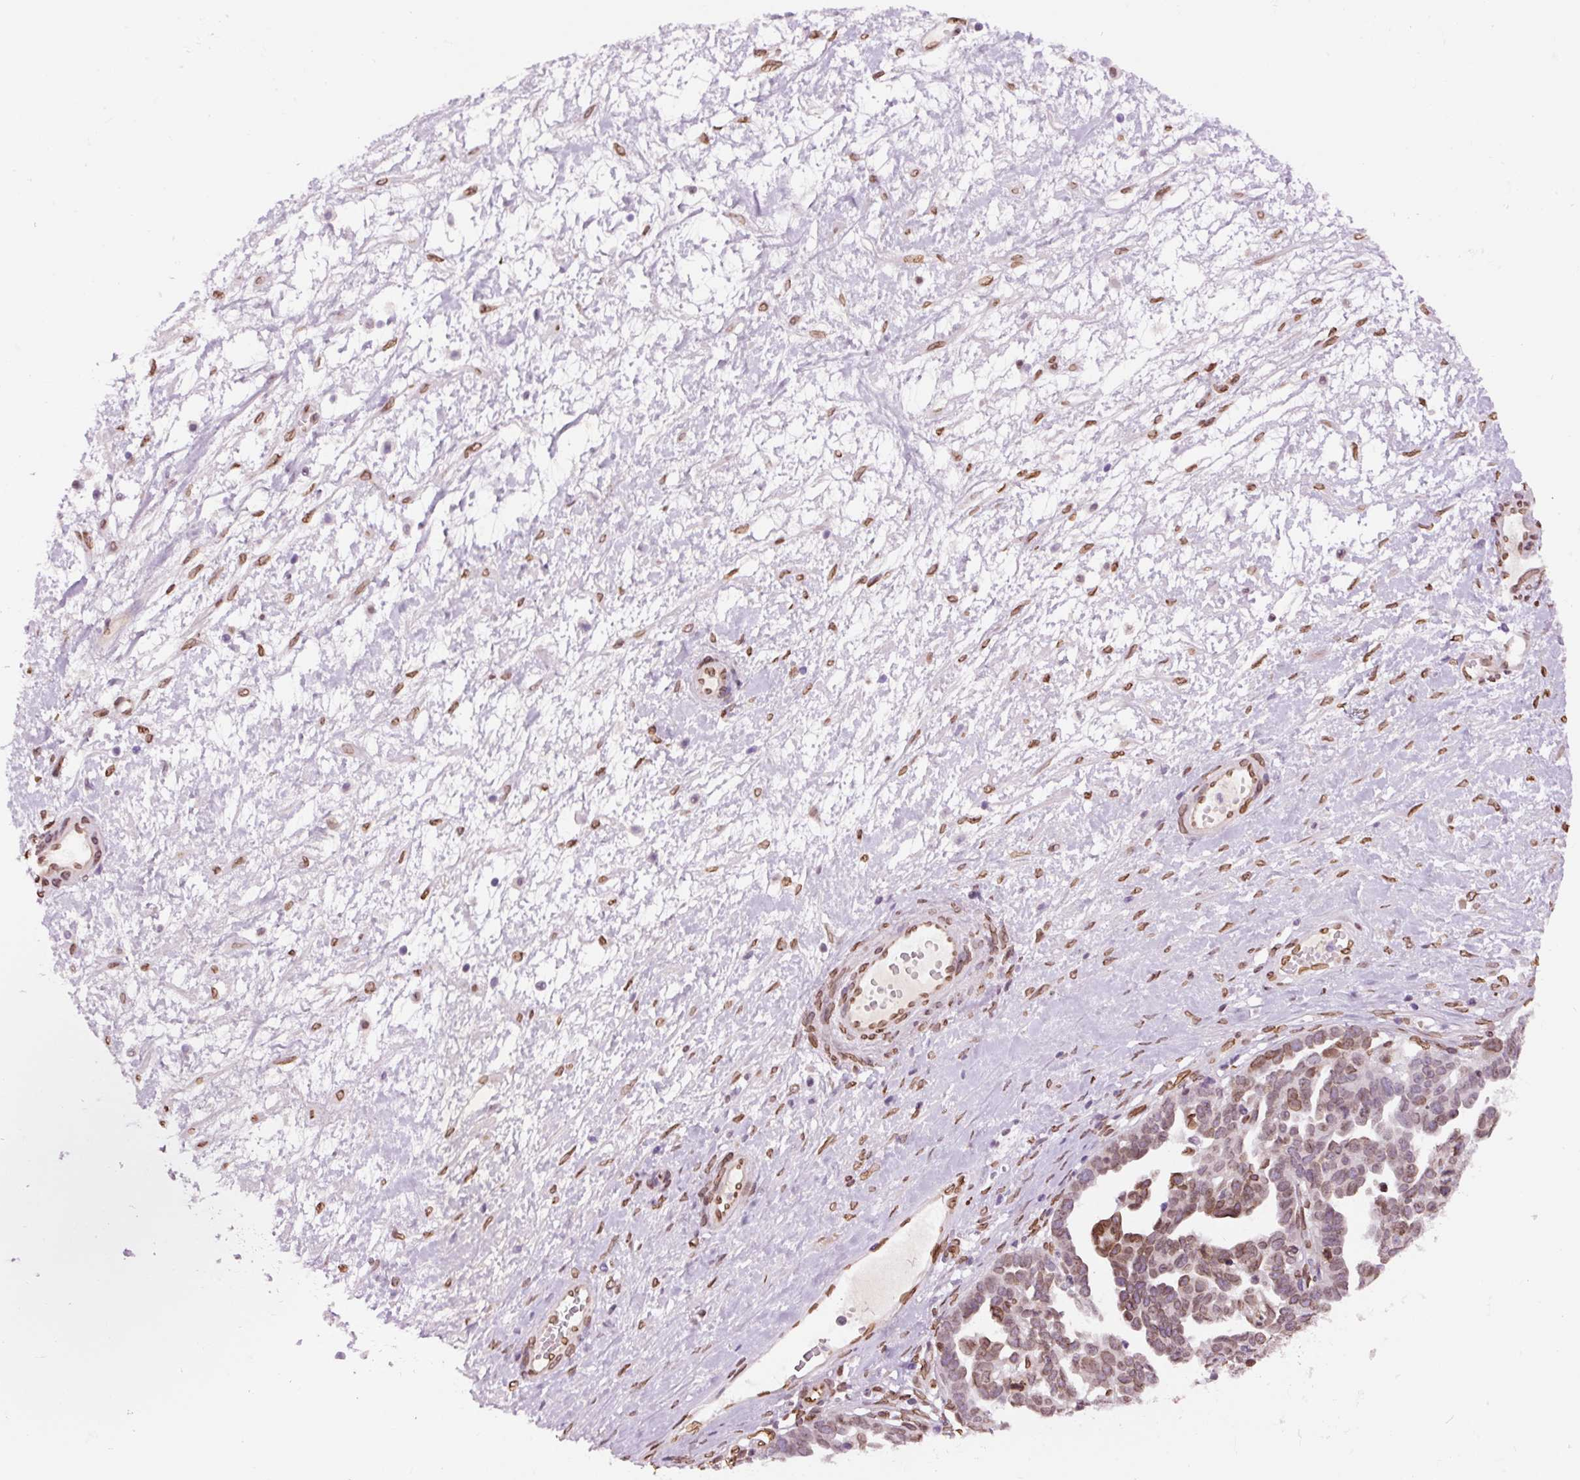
{"staining": {"intensity": "moderate", "quantity": "25%-75%", "location": "cytoplasmic/membranous,nuclear"}, "tissue": "ovarian cancer", "cell_type": "Tumor cells", "image_type": "cancer", "snomed": [{"axis": "morphology", "description": "Cystadenocarcinoma, serous, NOS"}, {"axis": "topography", "description": "Ovary"}], "caption": "DAB (3,3'-diaminobenzidine) immunohistochemical staining of ovarian serous cystadenocarcinoma reveals moderate cytoplasmic/membranous and nuclear protein expression in about 25%-75% of tumor cells.", "gene": "ZNF224", "patient": {"sex": "female", "age": 54}}